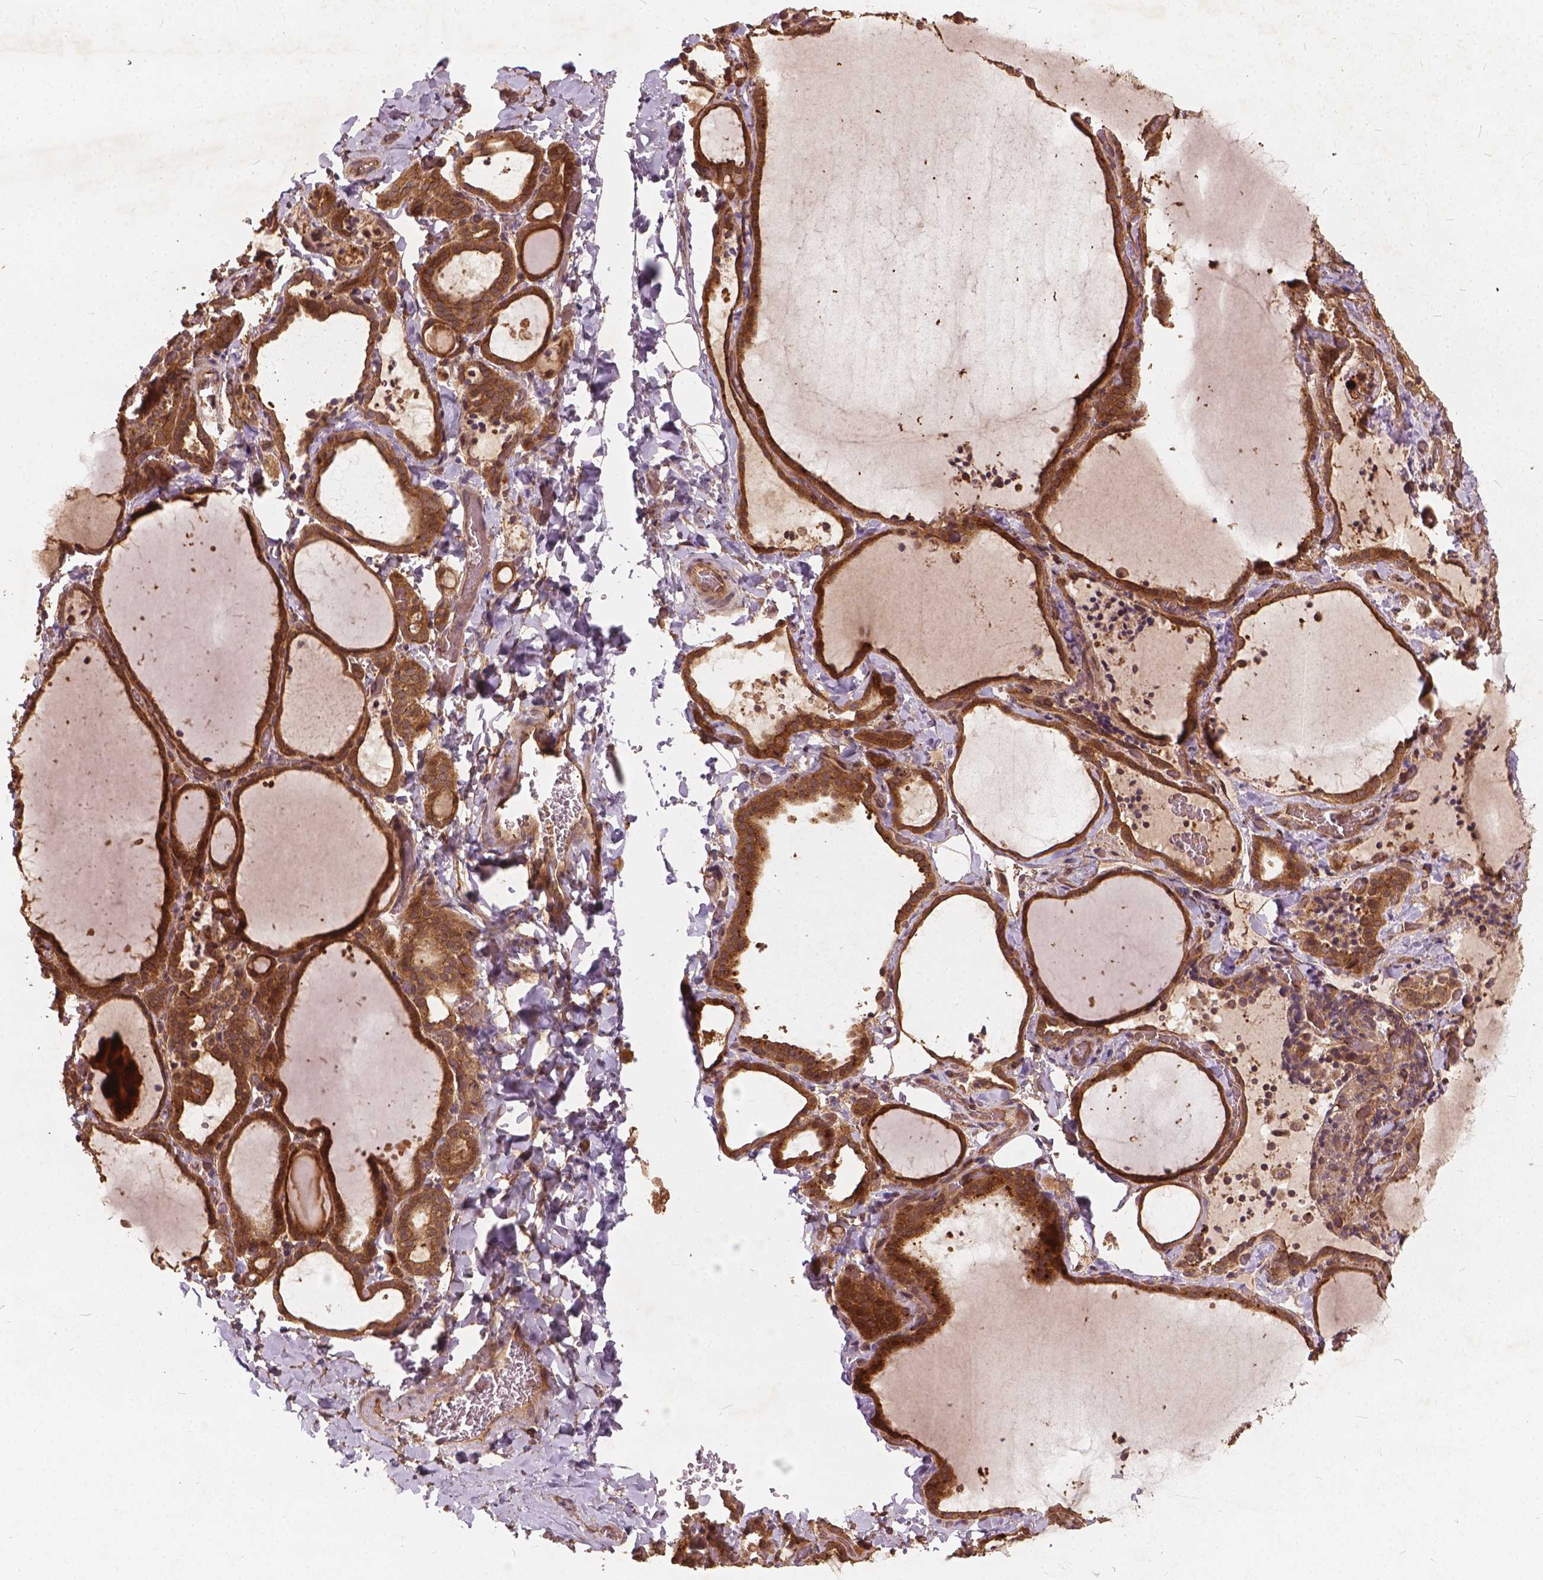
{"staining": {"intensity": "strong", "quantity": ">75%", "location": "cytoplasmic/membranous,nuclear"}, "tissue": "thyroid gland", "cell_type": "Glandular cells", "image_type": "normal", "snomed": [{"axis": "morphology", "description": "Normal tissue, NOS"}, {"axis": "topography", "description": "Thyroid gland"}], "caption": "Immunohistochemical staining of unremarkable human thyroid gland displays high levels of strong cytoplasmic/membranous,nuclear staining in about >75% of glandular cells.", "gene": "UBXN2A", "patient": {"sex": "female", "age": 22}}